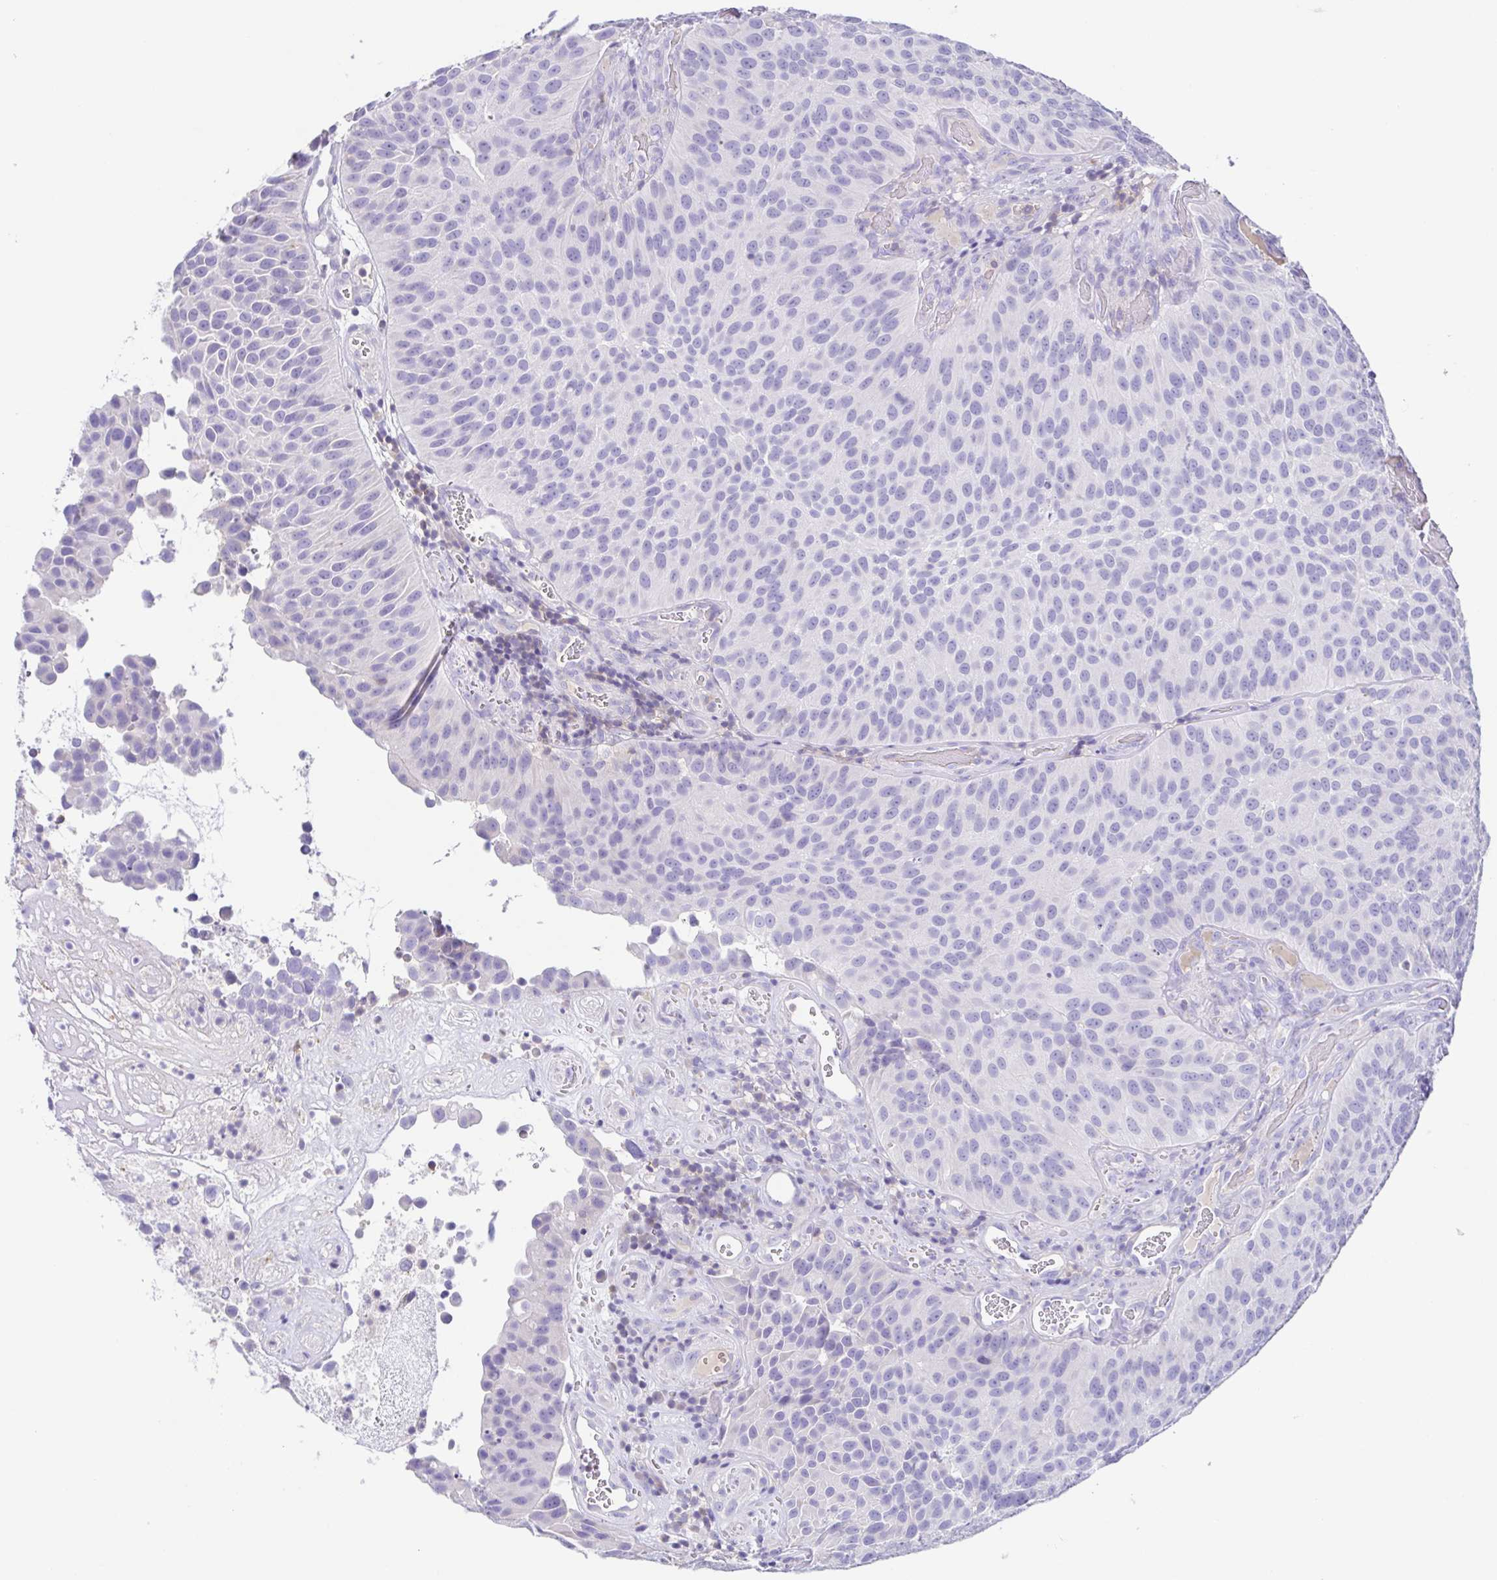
{"staining": {"intensity": "negative", "quantity": "none", "location": "none"}, "tissue": "urothelial cancer", "cell_type": "Tumor cells", "image_type": "cancer", "snomed": [{"axis": "morphology", "description": "Urothelial carcinoma, Low grade"}, {"axis": "topography", "description": "Urinary bladder"}], "caption": "Immunohistochemistry image of neoplastic tissue: urothelial cancer stained with DAB shows no significant protein expression in tumor cells.", "gene": "ARPP21", "patient": {"sex": "male", "age": 76}}